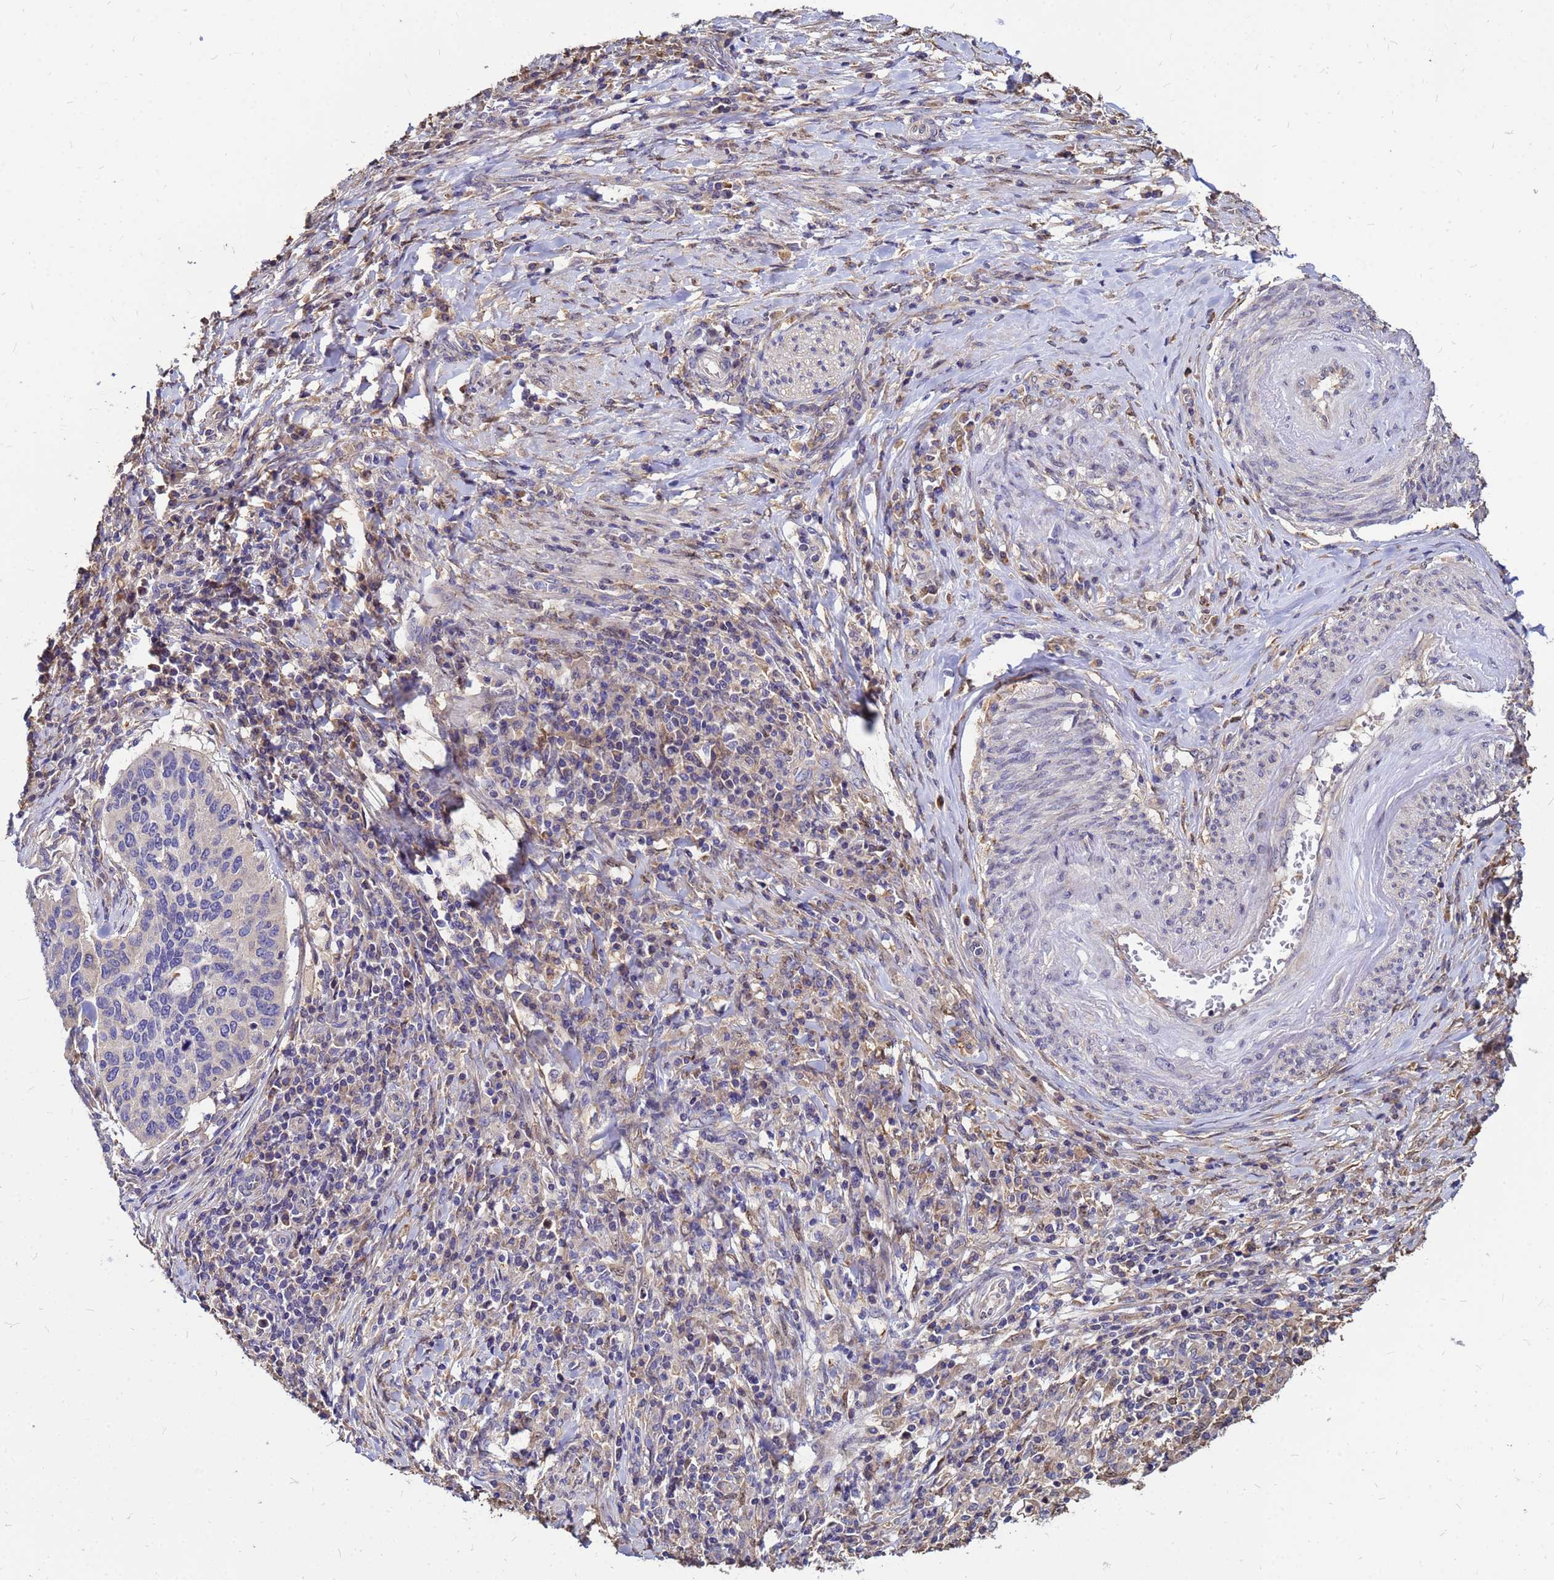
{"staining": {"intensity": "negative", "quantity": "none", "location": "none"}, "tissue": "cervical cancer", "cell_type": "Tumor cells", "image_type": "cancer", "snomed": [{"axis": "morphology", "description": "Squamous cell carcinoma, NOS"}, {"axis": "topography", "description": "Cervix"}], "caption": "IHC of cervical cancer (squamous cell carcinoma) demonstrates no positivity in tumor cells.", "gene": "MOB2", "patient": {"sex": "female", "age": 38}}